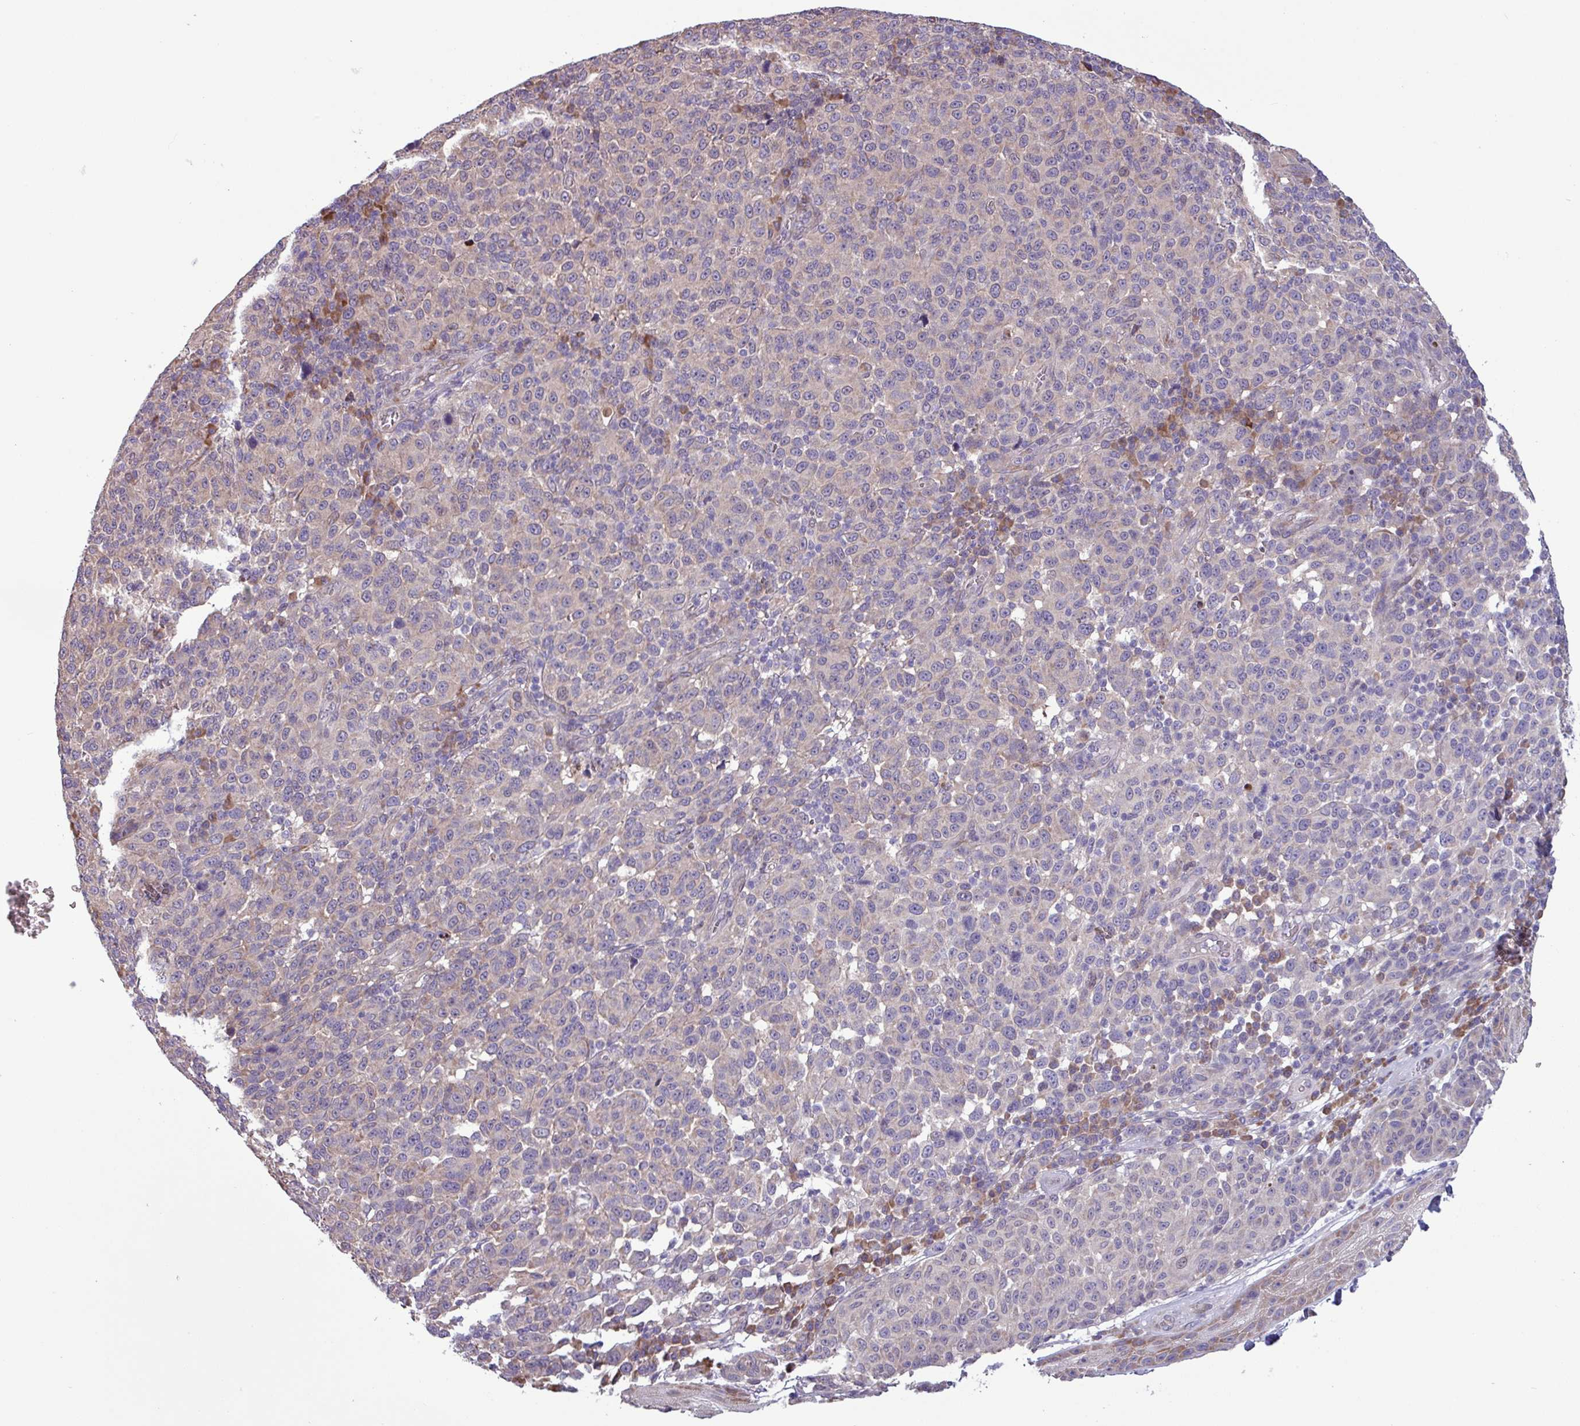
{"staining": {"intensity": "negative", "quantity": "none", "location": "none"}, "tissue": "melanoma", "cell_type": "Tumor cells", "image_type": "cancer", "snomed": [{"axis": "morphology", "description": "Malignant melanoma, NOS"}, {"axis": "topography", "description": "Skin"}], "caption": "Malignant melanoma stained for a protein using immunohistochemistry shows no staining tumor cells.", "gene": "C20orf27", "patient": {"sex": "male", "age": 49}}